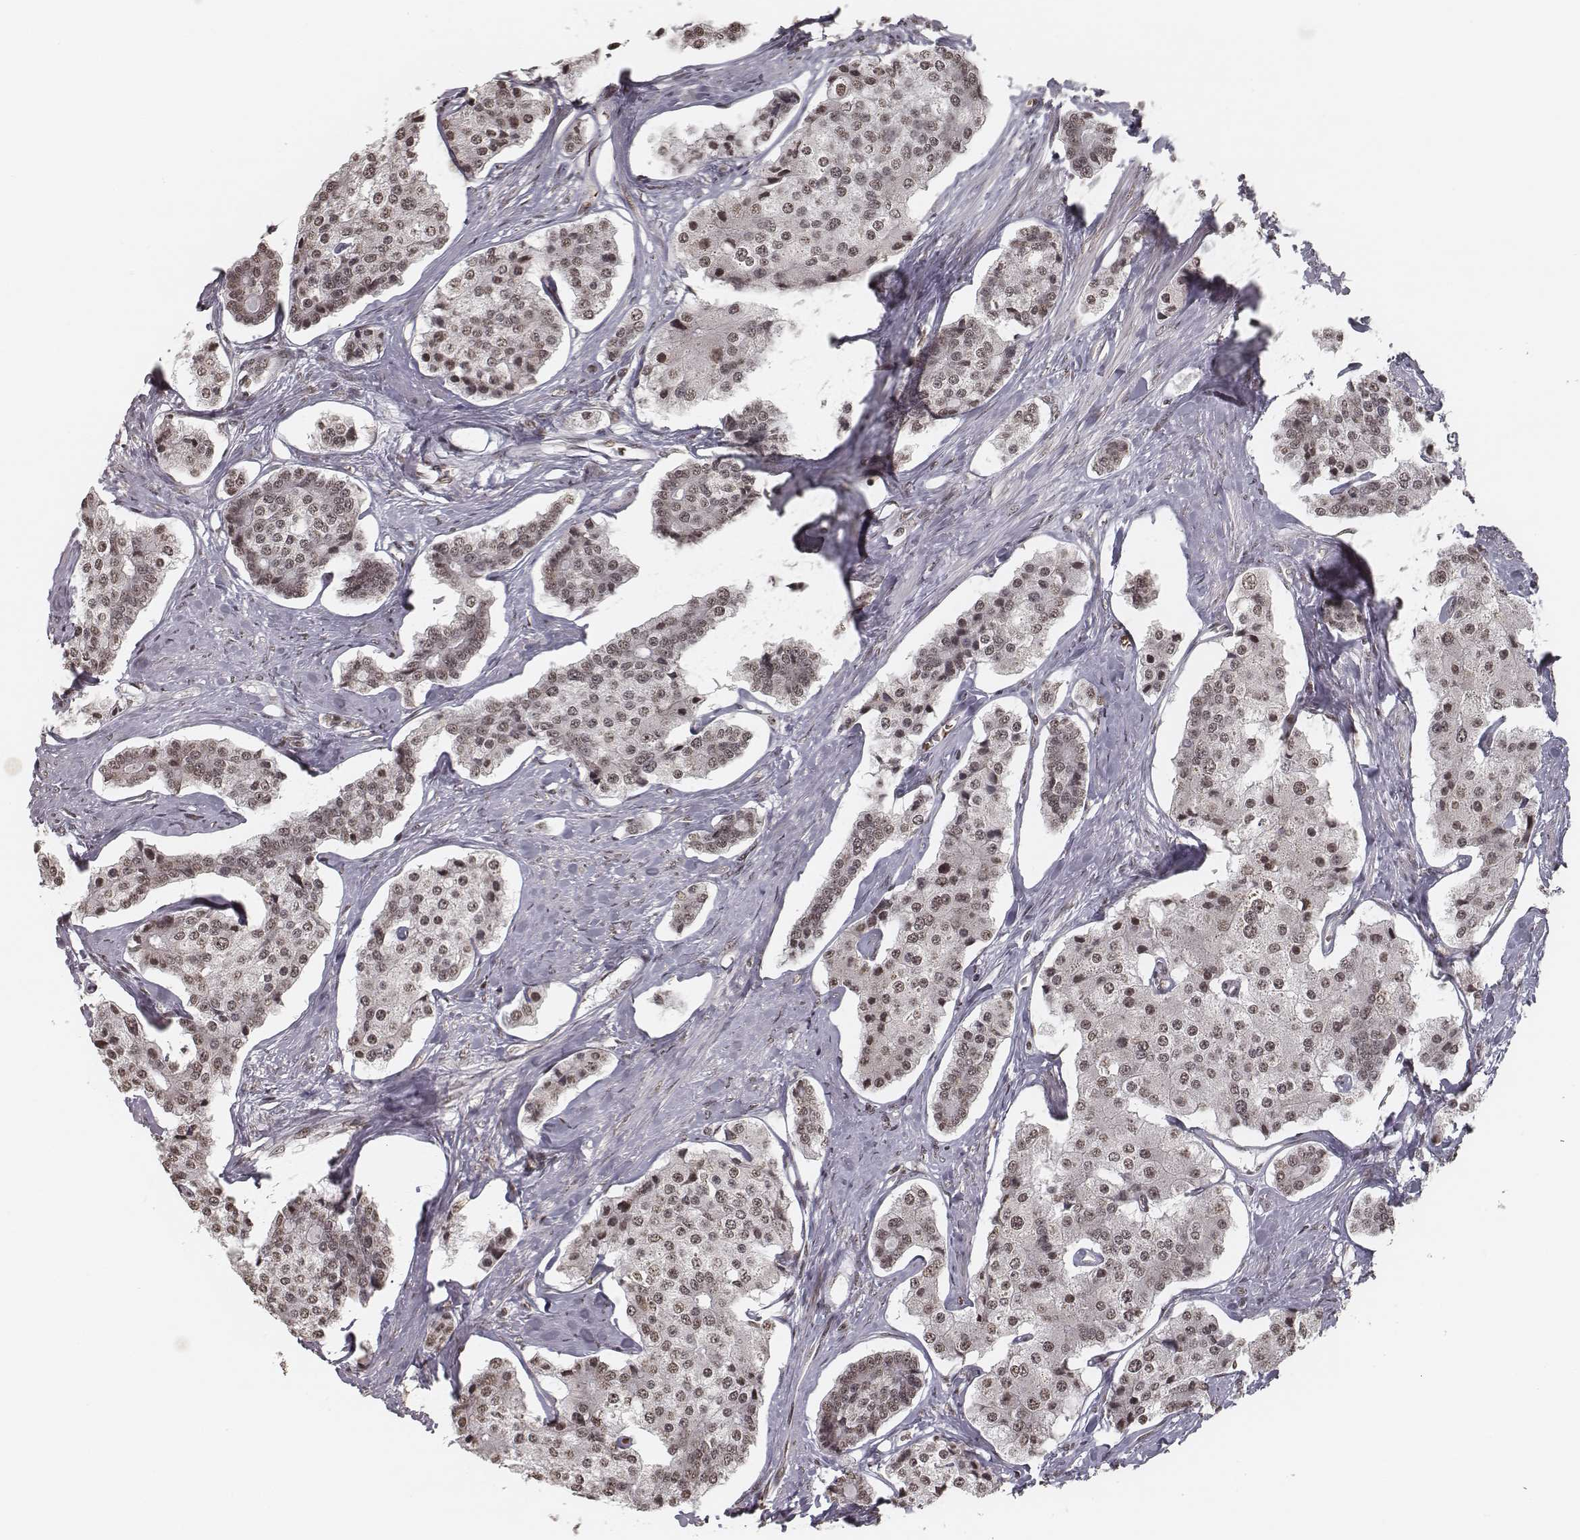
{"staining": {"intensity": "moderate", "quantity": "<25%", "location": "nuclear"}, "tissue": "carcinoid", "cell_type": "Tumor cells", "image_type": "cancer", "snomed": [{"axis": "morphology", "description": "Carcinoid, malignant, NOS"}, {"axis": "topography", "description": "Small intestine"}], "caption": "A low amount of moderate nuclear expression is seen in approximately <25% of tumor cells in malignant carcinoid tissue. (Stains: DAB in brown, nuclei in blue, Microscopy: brightfield microscopy at high magnification).", "gene": "HMGA2", "patient": {"sex": "female", "age": 65}}